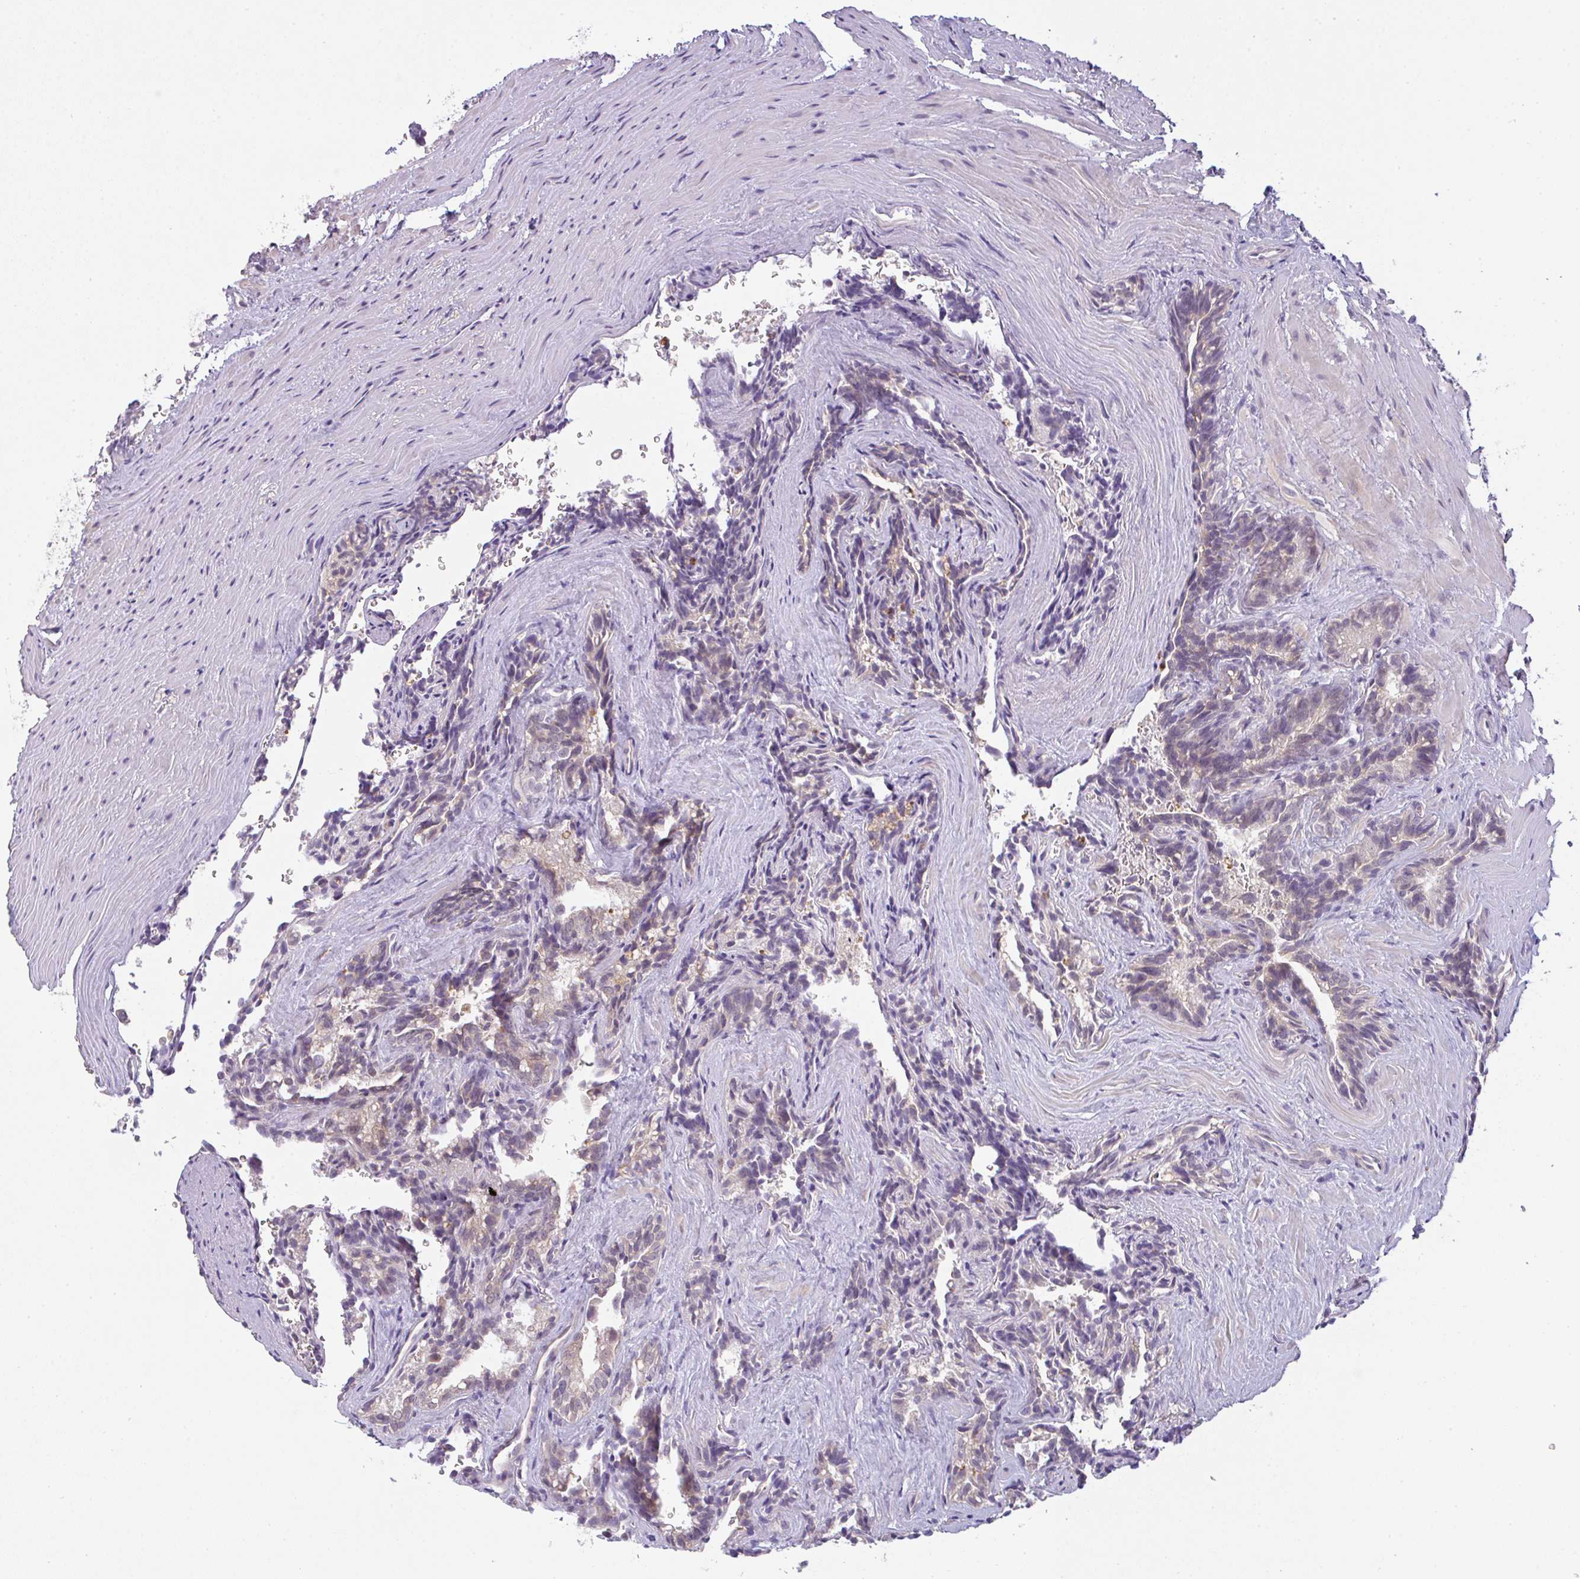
{"staining": {"intensity": "weak", "quantity": "<25%", "location": "cytoplasmic/membranous"}, "tissue": "seminal vesicle", "cell_type": "Glandular cells", "image_type": "normal", "snomed": [{"axis": "morphology", "description": "Normal tissue, NOS"}, {"axis": "topography", "description": "Seminal veicle"}], "caption": "This is an IHC histopathology image of unremarkable human seminal vesicle. There is no staining in glandular cells.", "gene": "CSE1L", "patient": {"sex": "male", "age": 47}}